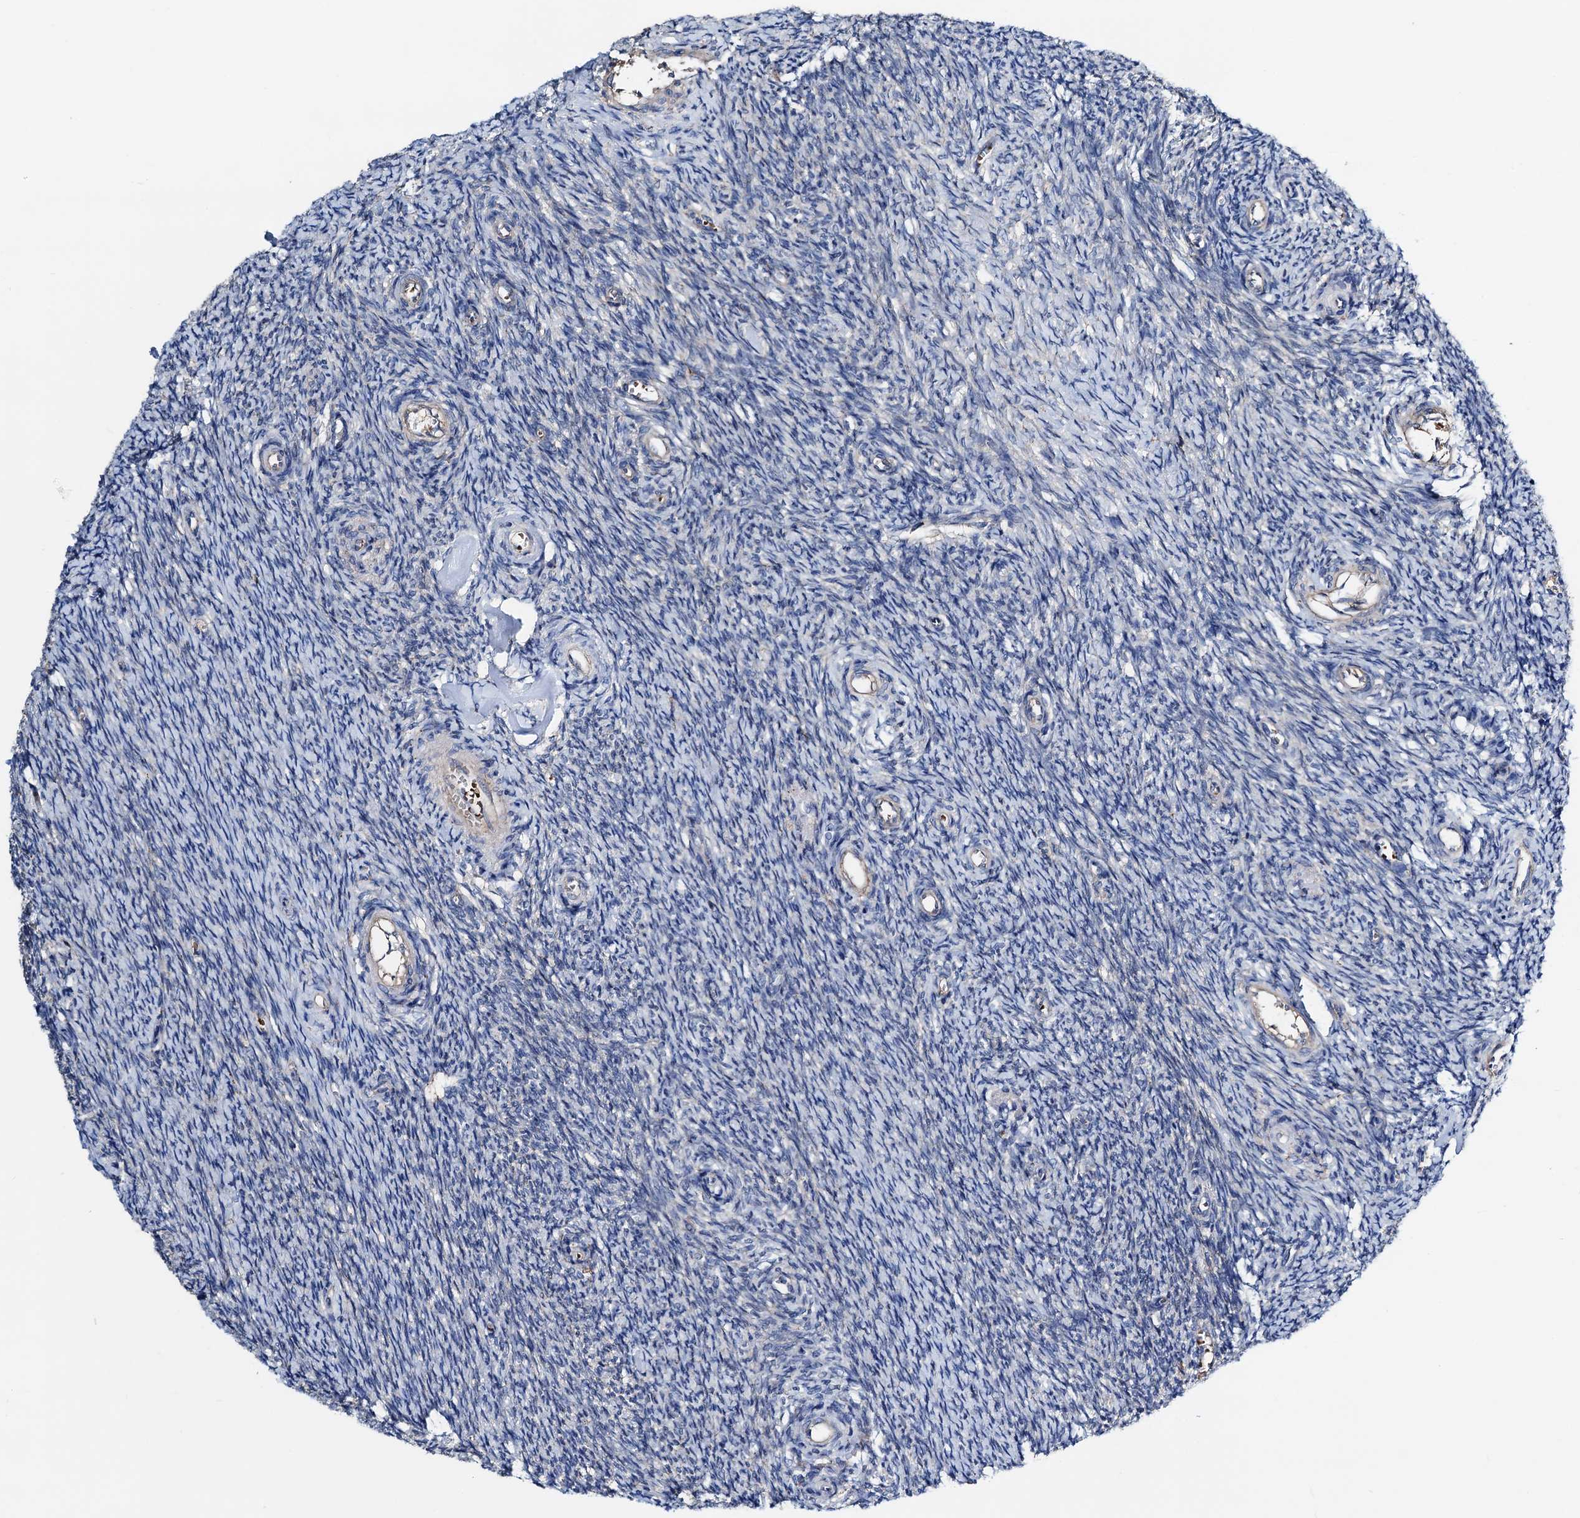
{"staining": {"intensity": "negative", "quantity": "none", "location": "none"}, "tissue": "ovary", "cell_type": "Ovarian stroma cells", "image_type": "normal", "snomed": [{"axis": "morphology", "description": "Normal tissue, NOS"}, {"axis": "topography", "description": "Ovary"}], "caption": "DAB (3,3'-diaminobenzidine) immunohistochemical staining of unremarkable human ovary displays no significant expression in ovarian stroma cells.", "gene": "GCOM1", "patient": {"sex": "female", "age": 44}}